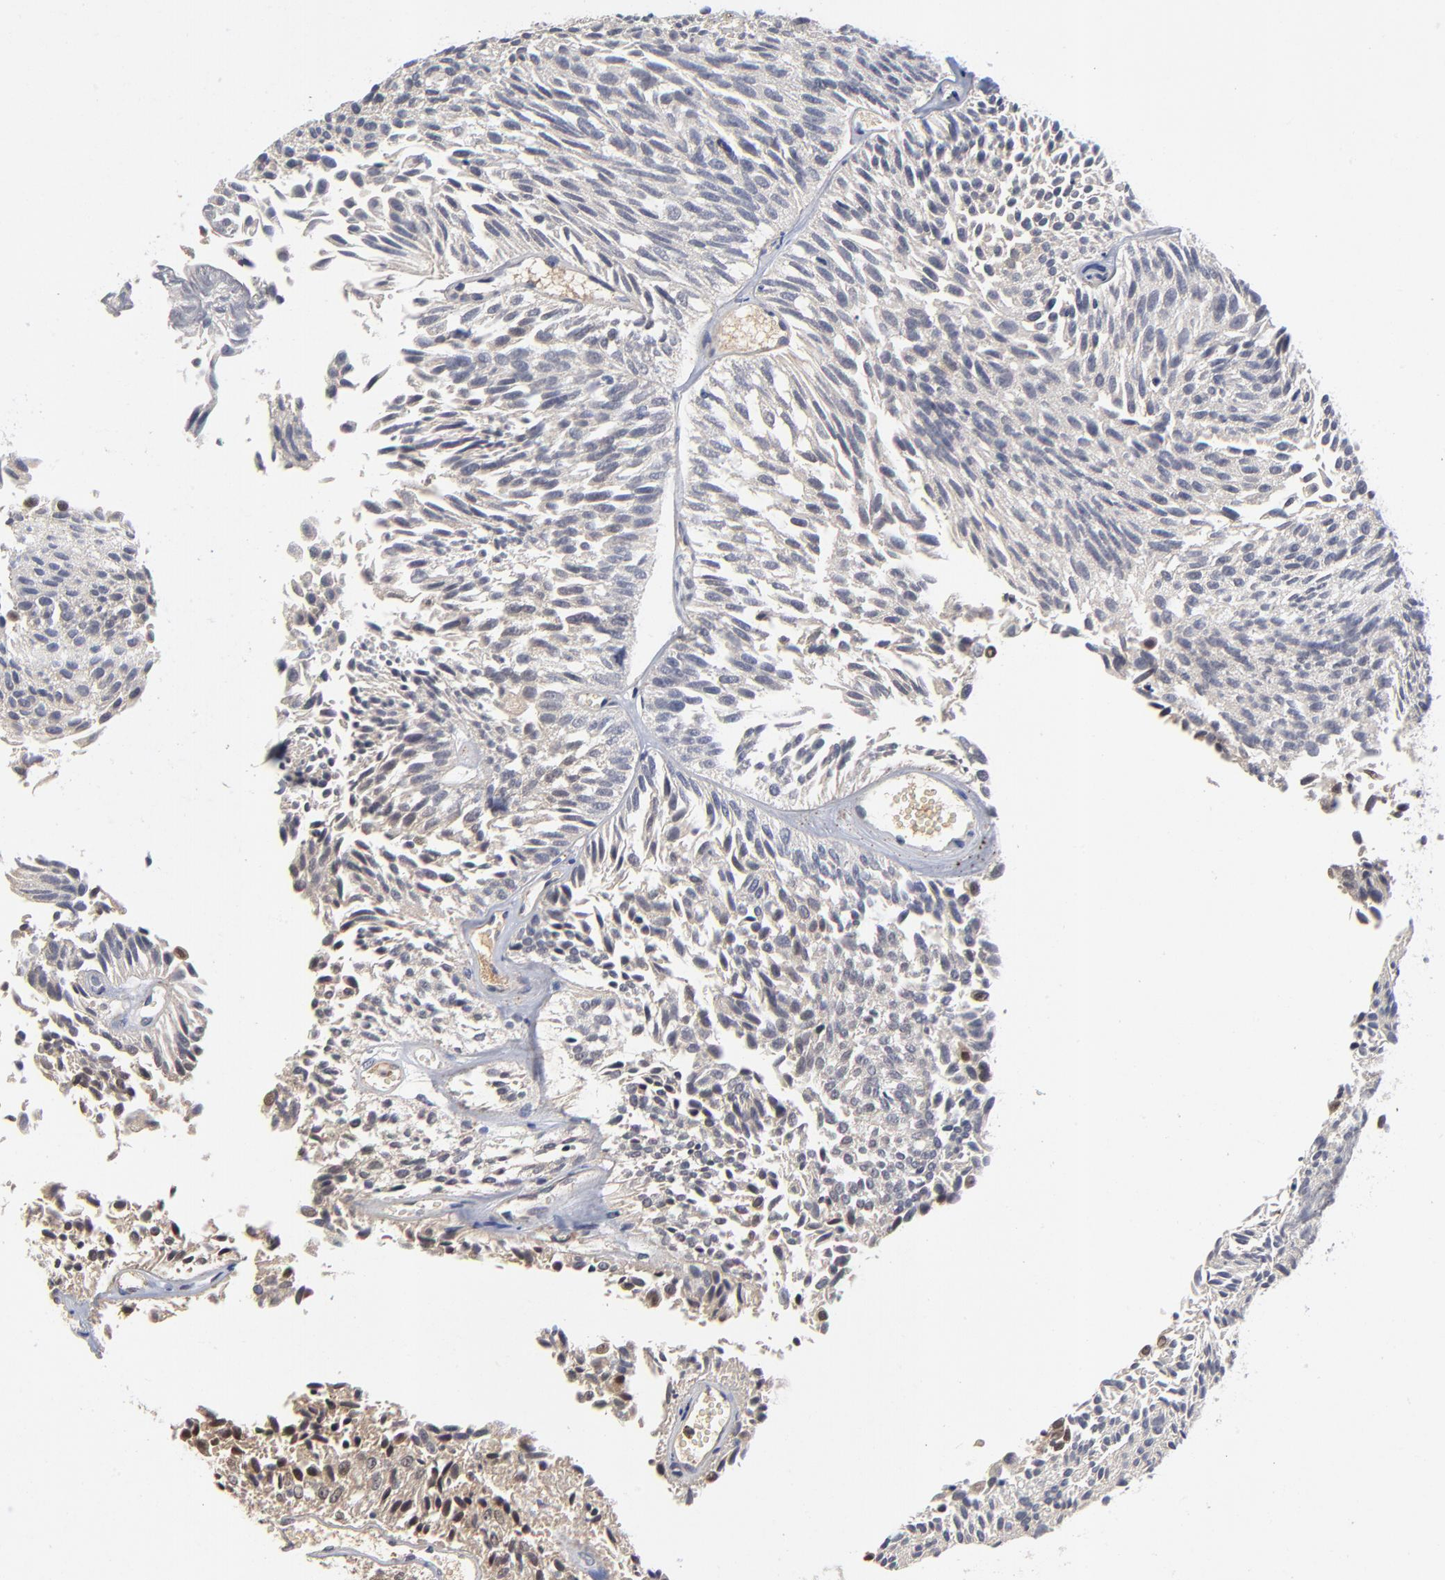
{"staining": {"intensity": "weak", "quantity": ">75%", "location": "nuclear"}, "tissue": "urothelial cancer", "cell_type": "Tumor cells", "image_type": "cancer", "snomed": [{"axis": "morphology", "description": "Urothelial carcinoma, Low grade"}, {"axis": "topography", "description": "Urinary bladder"}], "caption": "High-magnification brightfield microscopy of low-grade urothelial carcinoma stained with DAB (brown) and counterstained with hematoxylin (blue). tumor cells exhibit weak nuclear staining is present in approximately>75% of cells.", "gene": "WSB1", "patient": {"sex": "male", "age": 76}}